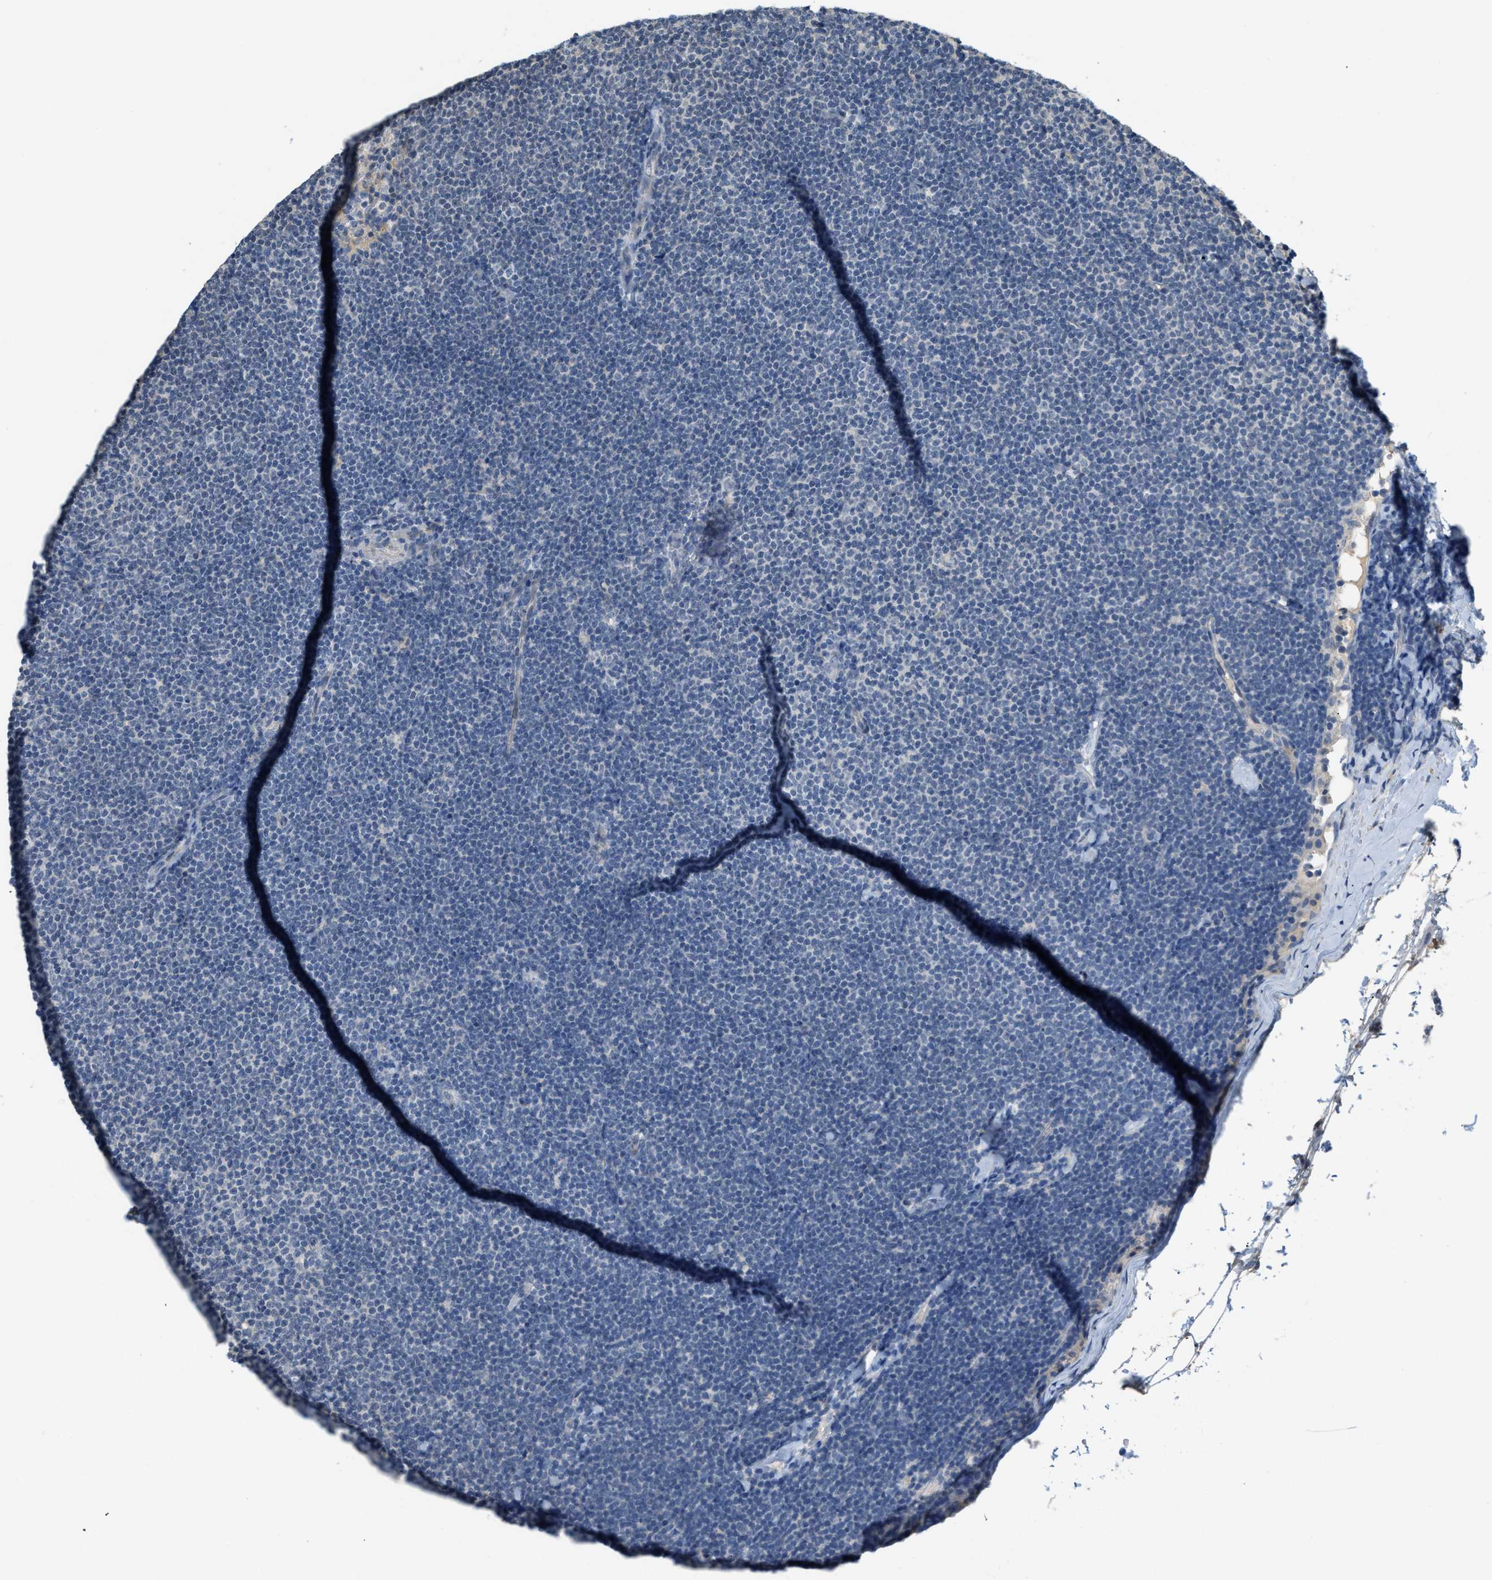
{"staining": {"intensity": "negative", "quantity": "none", "location": "none"}, "tissue": "lymphoma", "cell_type": "Tumor cells", "image_type": "cancer", "snomed": [{"axis": "morphology", "description": "Malignant lymphoma, non-Hodgkin's type, Low grade"}, {"axis": "topography", "description": "Lymph node"}], "caption": "Immunohistochemistry micrograph of neoplastic tissue: human lymphoma stained with DAB displays no significant protein staining in tumor cells.", "gene": "TMEM154", "patient": {"sex": "male", "age": 65}}